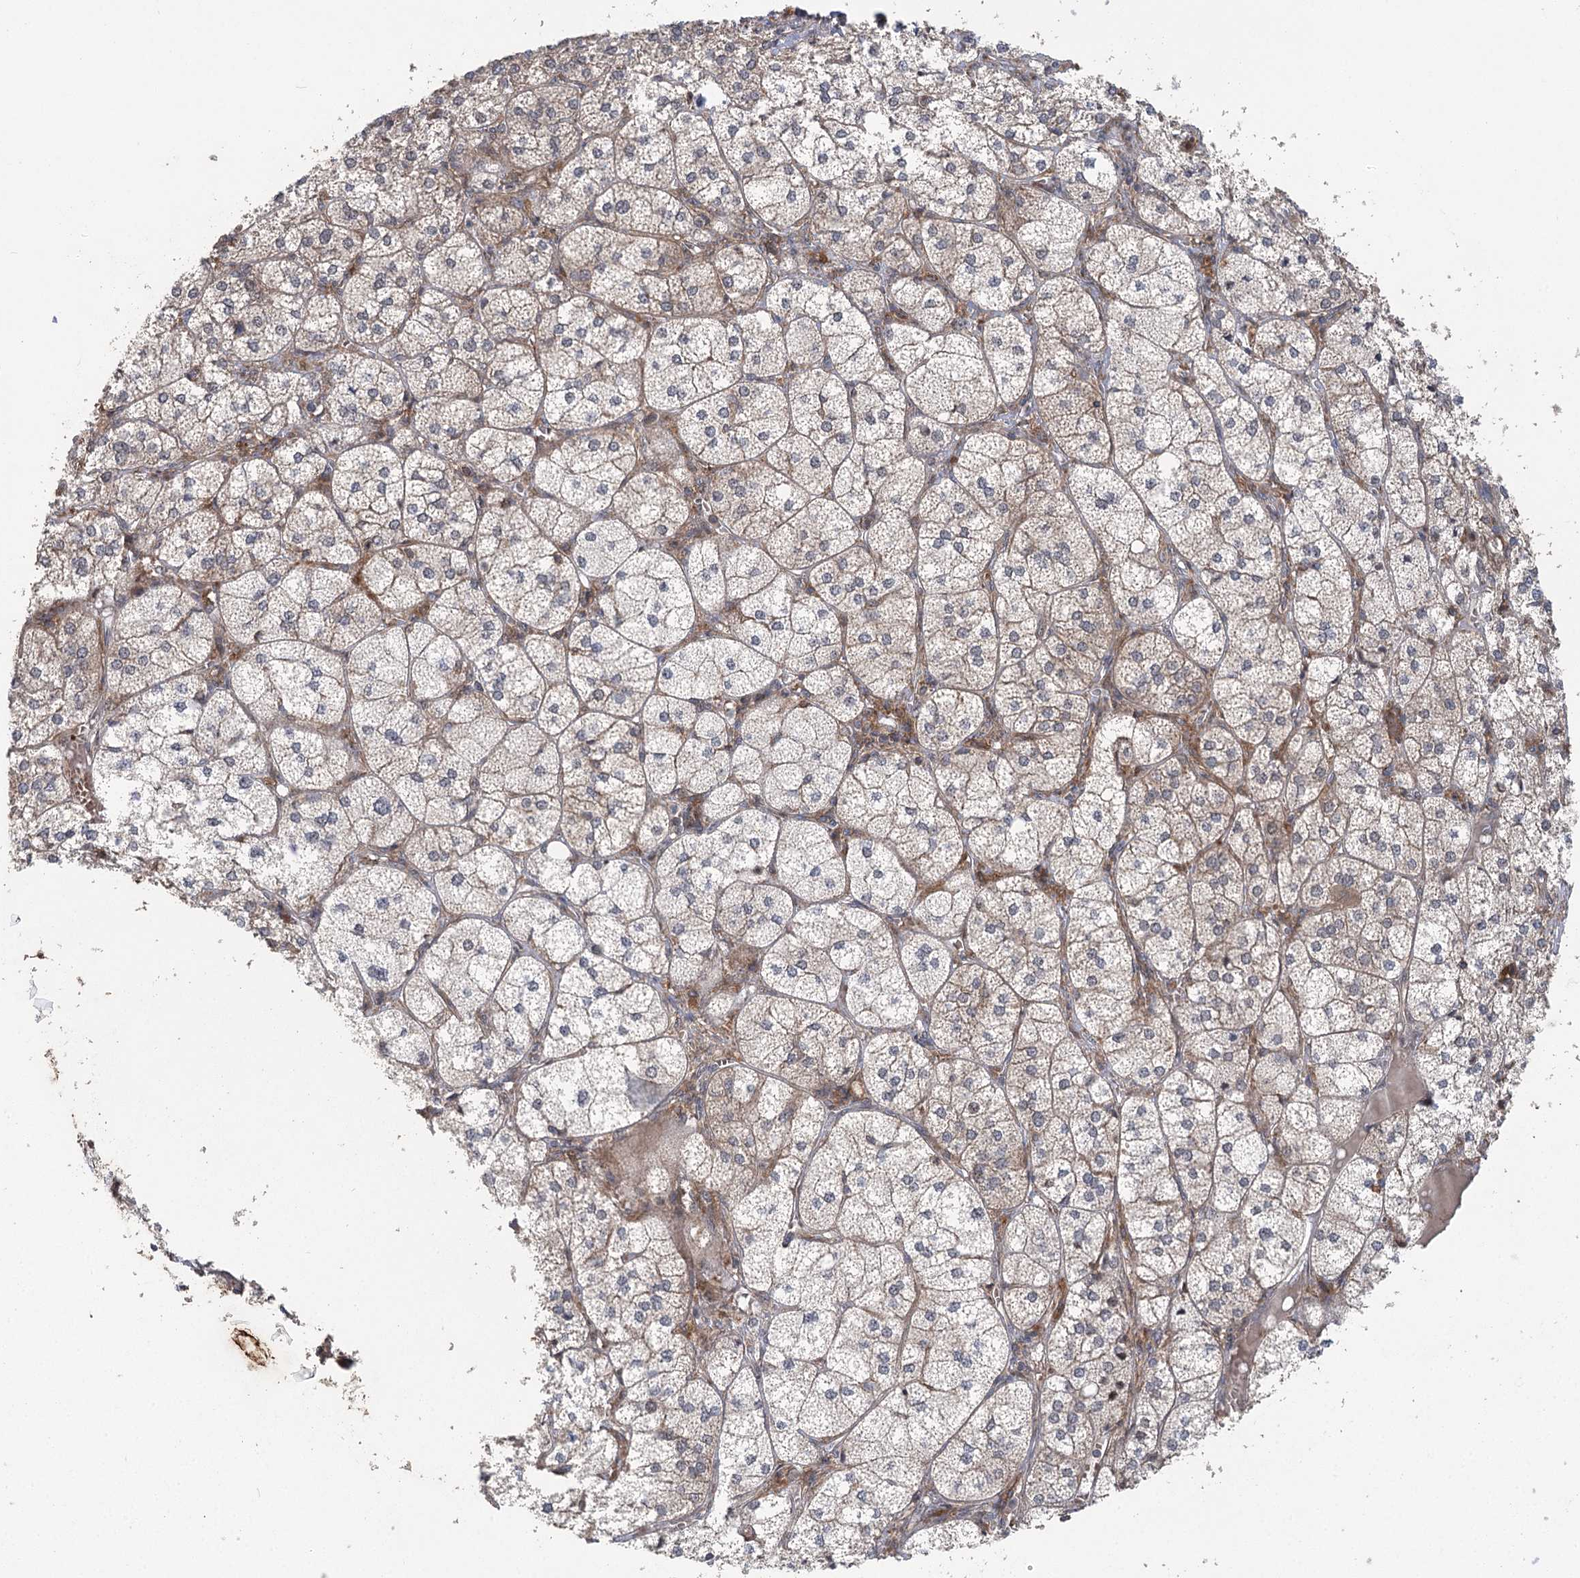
{"staining": {"intensity": "moderate", "quantity": "25%-75%", "location": "cytoplasmic/membranous"}, "tissue": "adrenal gland", "cell_type": "Glandular cells", "image_type": "normal", "snomed": [{"axis": "morphology", "description": "Normal tissue, NOS"}, {"axis": "topography", "description": "Adrenal gland"}], "caption": "Protein expression analysis of normal adrenal gland exhibits moderate cytoplasmic/membranous expression in about 25%-75% of glandular cells.", "gene": "C12orf4", "patient": {"sex": "female", "age": 61}}